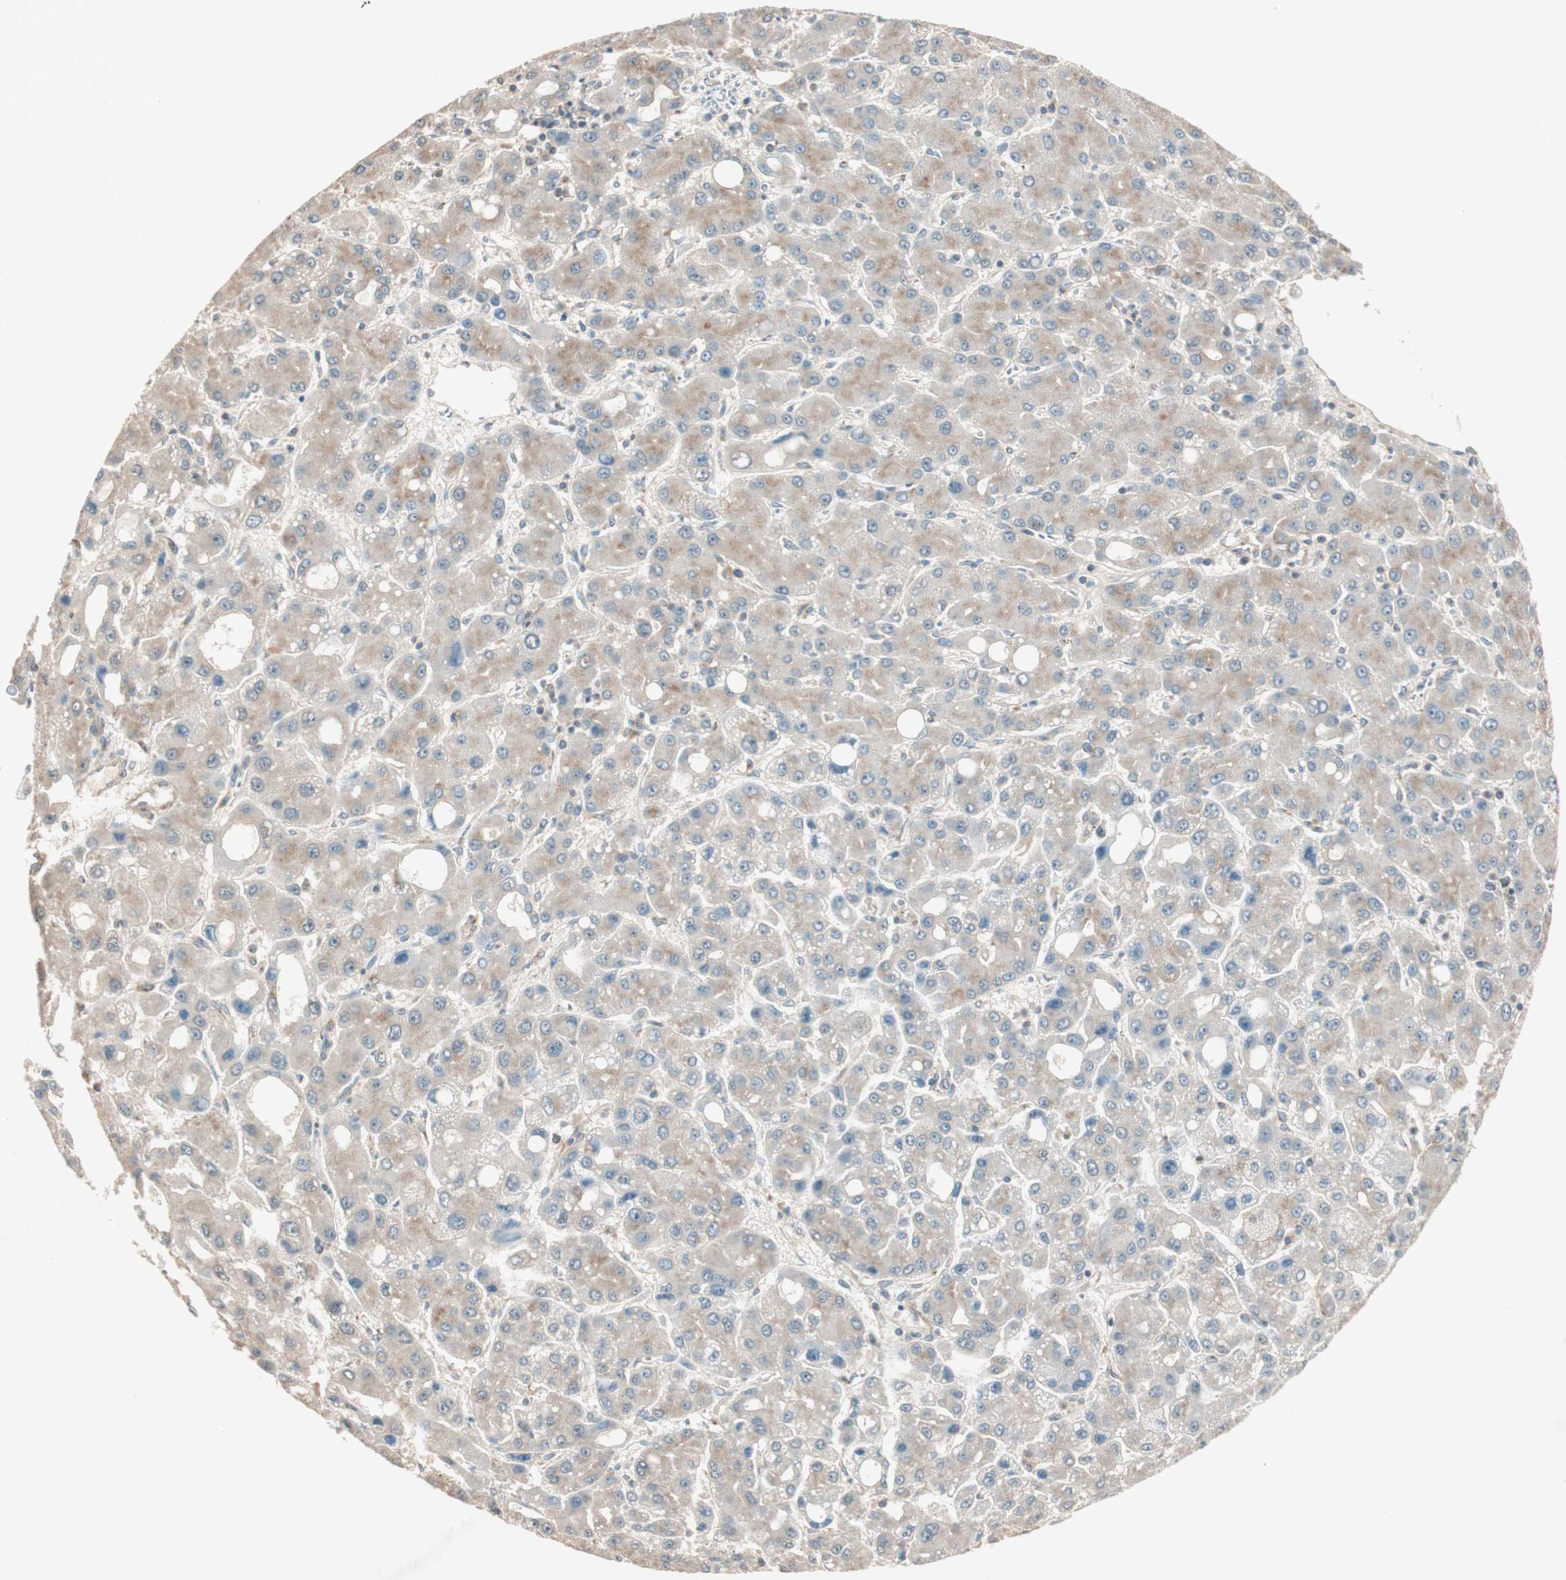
{"staining": {"intensity": "moderate", "quantity": "25%-75%", "location": "cytoplasmic/membranous"}, "tissue": "liver cancer", "cell_type": "Tumor cells", "image_type": "cancer", "snomed": [{"axis": "morphology", "description": "Carcinoma, Hepatocellular, NOS"}, {"axis": "topography", "description": "Liver"}], "caption": "Immunohistochemical staining of human liver cancer displays medium levels of moderate cytoplasmic/membranous protein expression in approximately 25%-75% of tumor cells.", "gene": "SEC16A", "patient": {"sex": "male", "age": 55}}